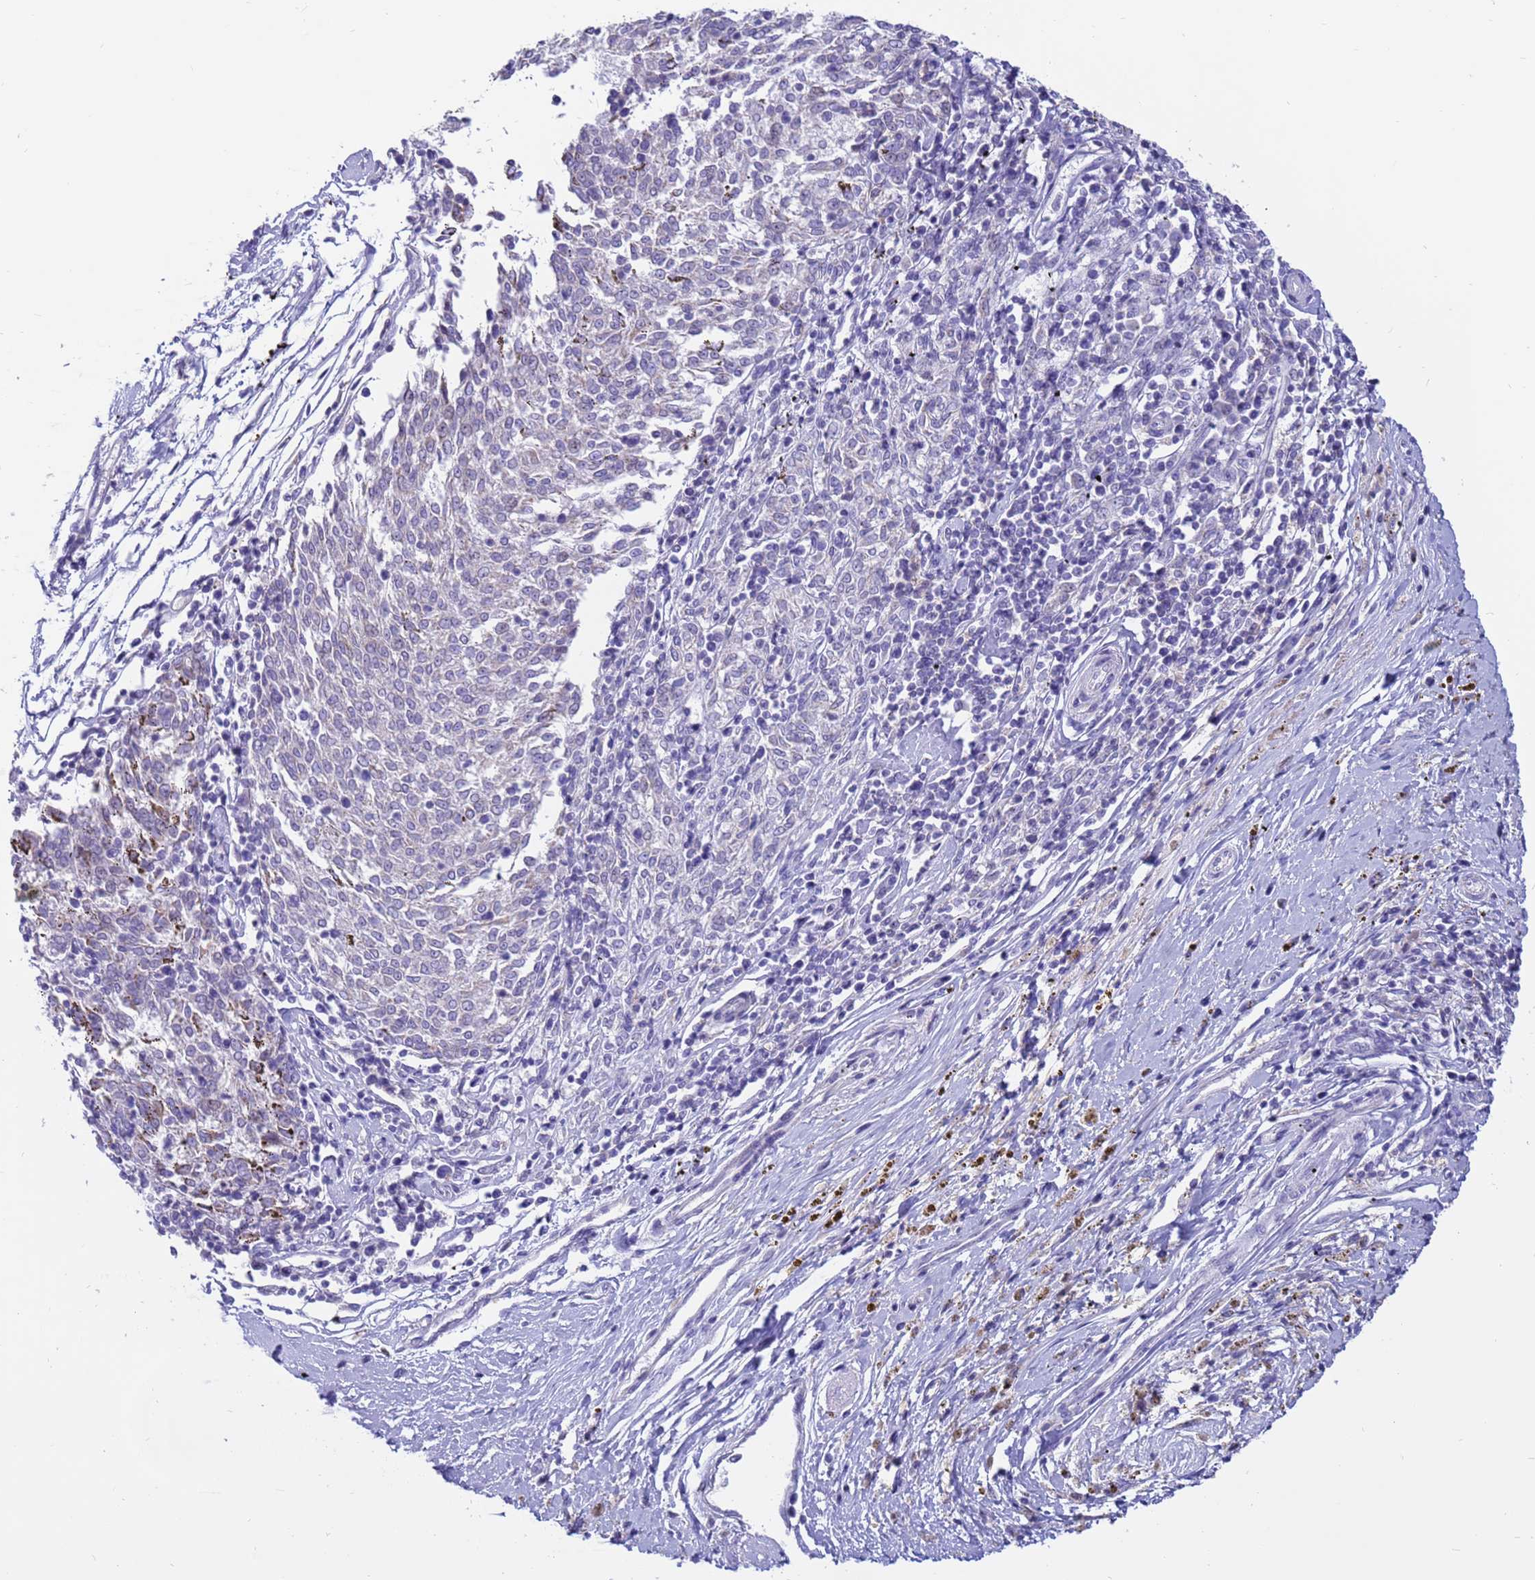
{"staining": {"intensity": "negative", "quantity": "none", "location": "none"}, "tissue": "melanoma", "cell_type": "Tumor cells", "image_type": "cancer", "snomed": [{"axis": "morphology", "description": "Malignant melanoma, NOS"}, {"axis": "topography", "description": "Skin"}], "caption": "Image shows no protein positivity in tumor cells of melanoma tissue.", "gene": "PDE10A", "patient": {"sex": "female", "age": 72}}